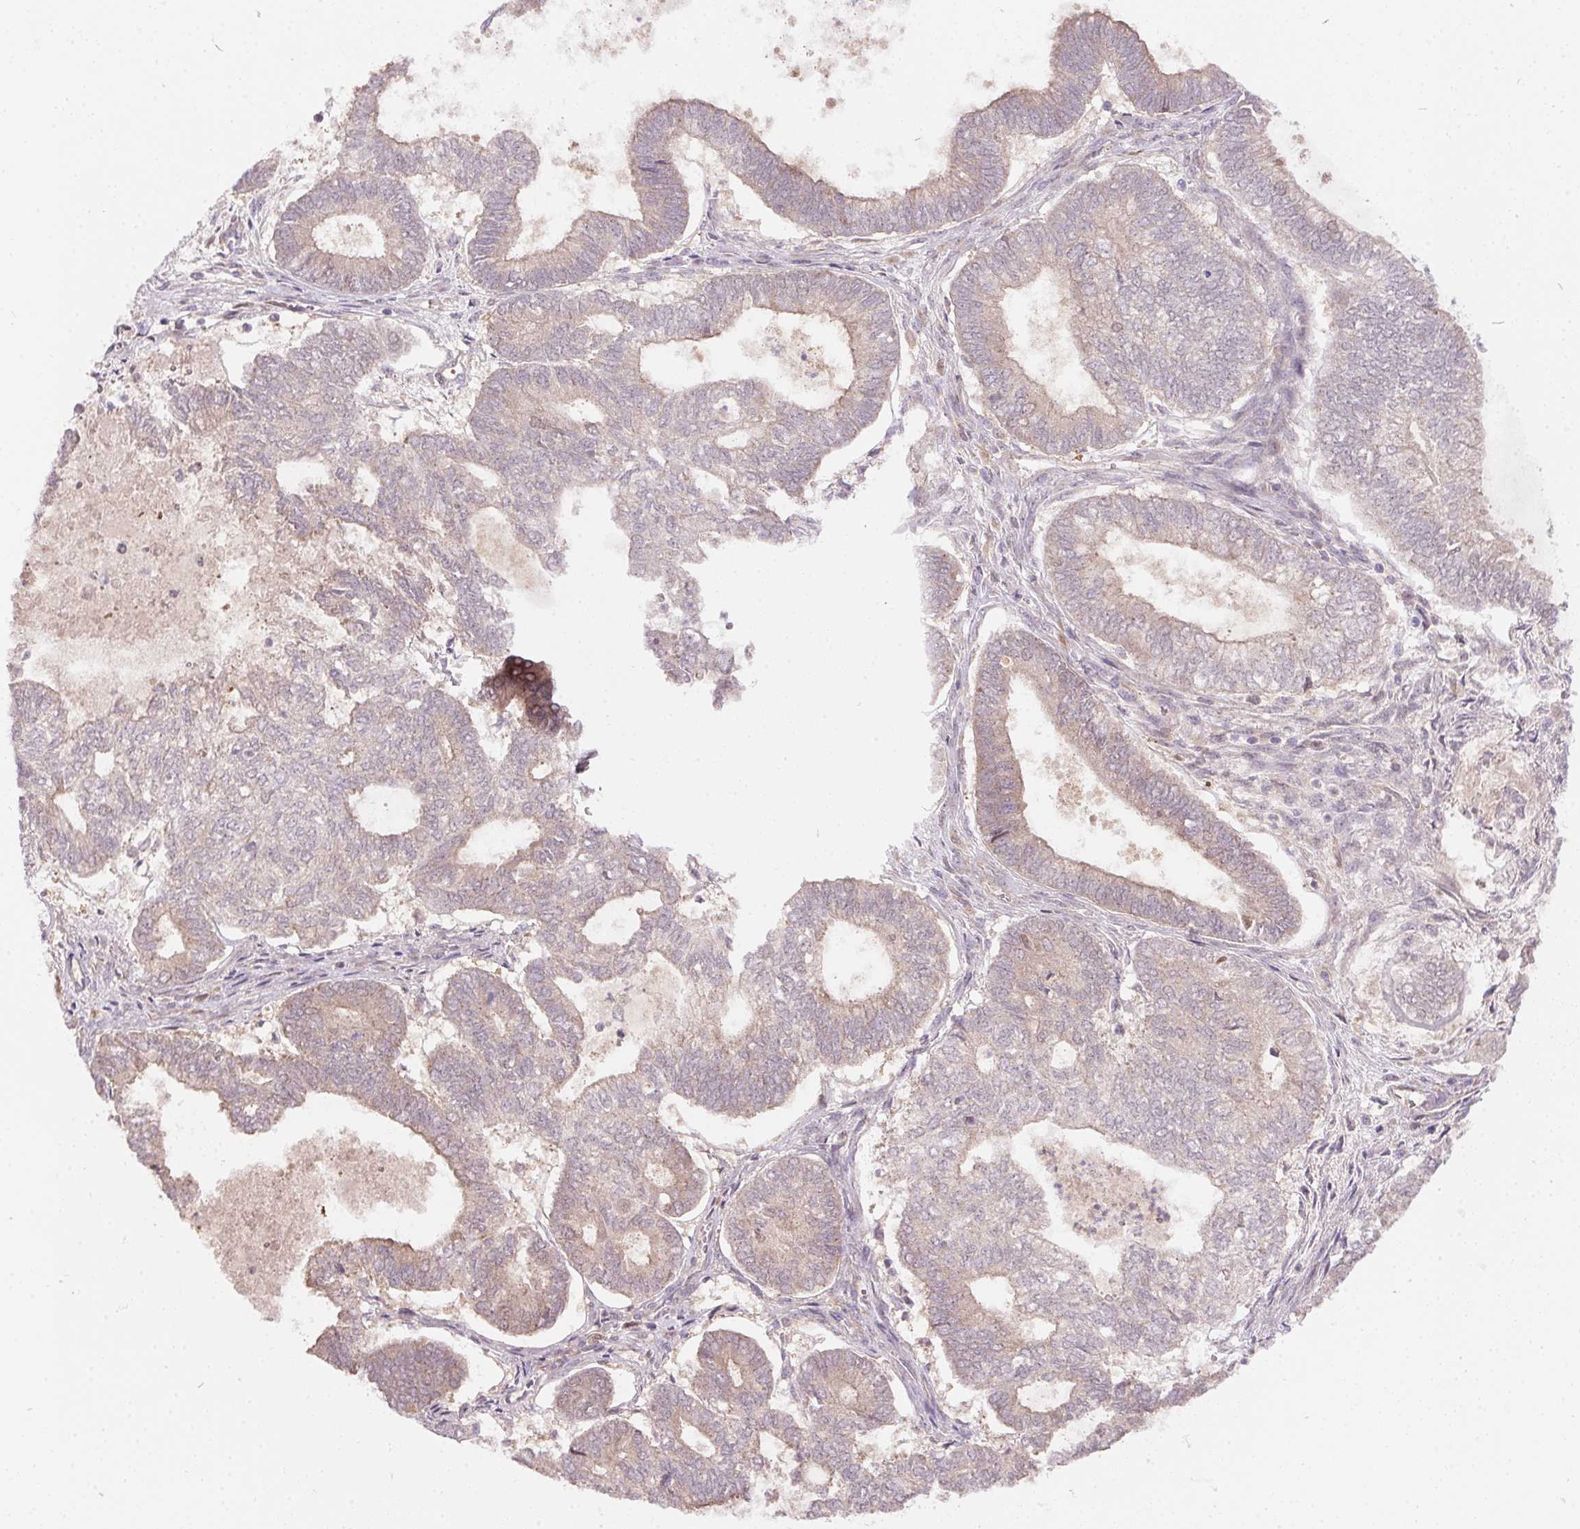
{"staining": {"intensity": "weak", "quantity": "25%-75%", "location": "cytoplasmic/membranous"}, "tissue": "ovarian cancer", "cell_type": "Tumor cells", "image_type": "cancer", "snomed": [{"axis": "morphology", "description": "Carcinoma, endometroid"}, {"axis": "topography", "description": "Ovary"}], "caption": "About 25%-75% of tumor cells in human ovarian cancer (endometroid carcinoma) show weak cytoplasmic/membranous protein expression as visualized by brown immunohistochemical staining.", "gene": "NUDT16", "patient": {"sex": "female", "age": 64}}